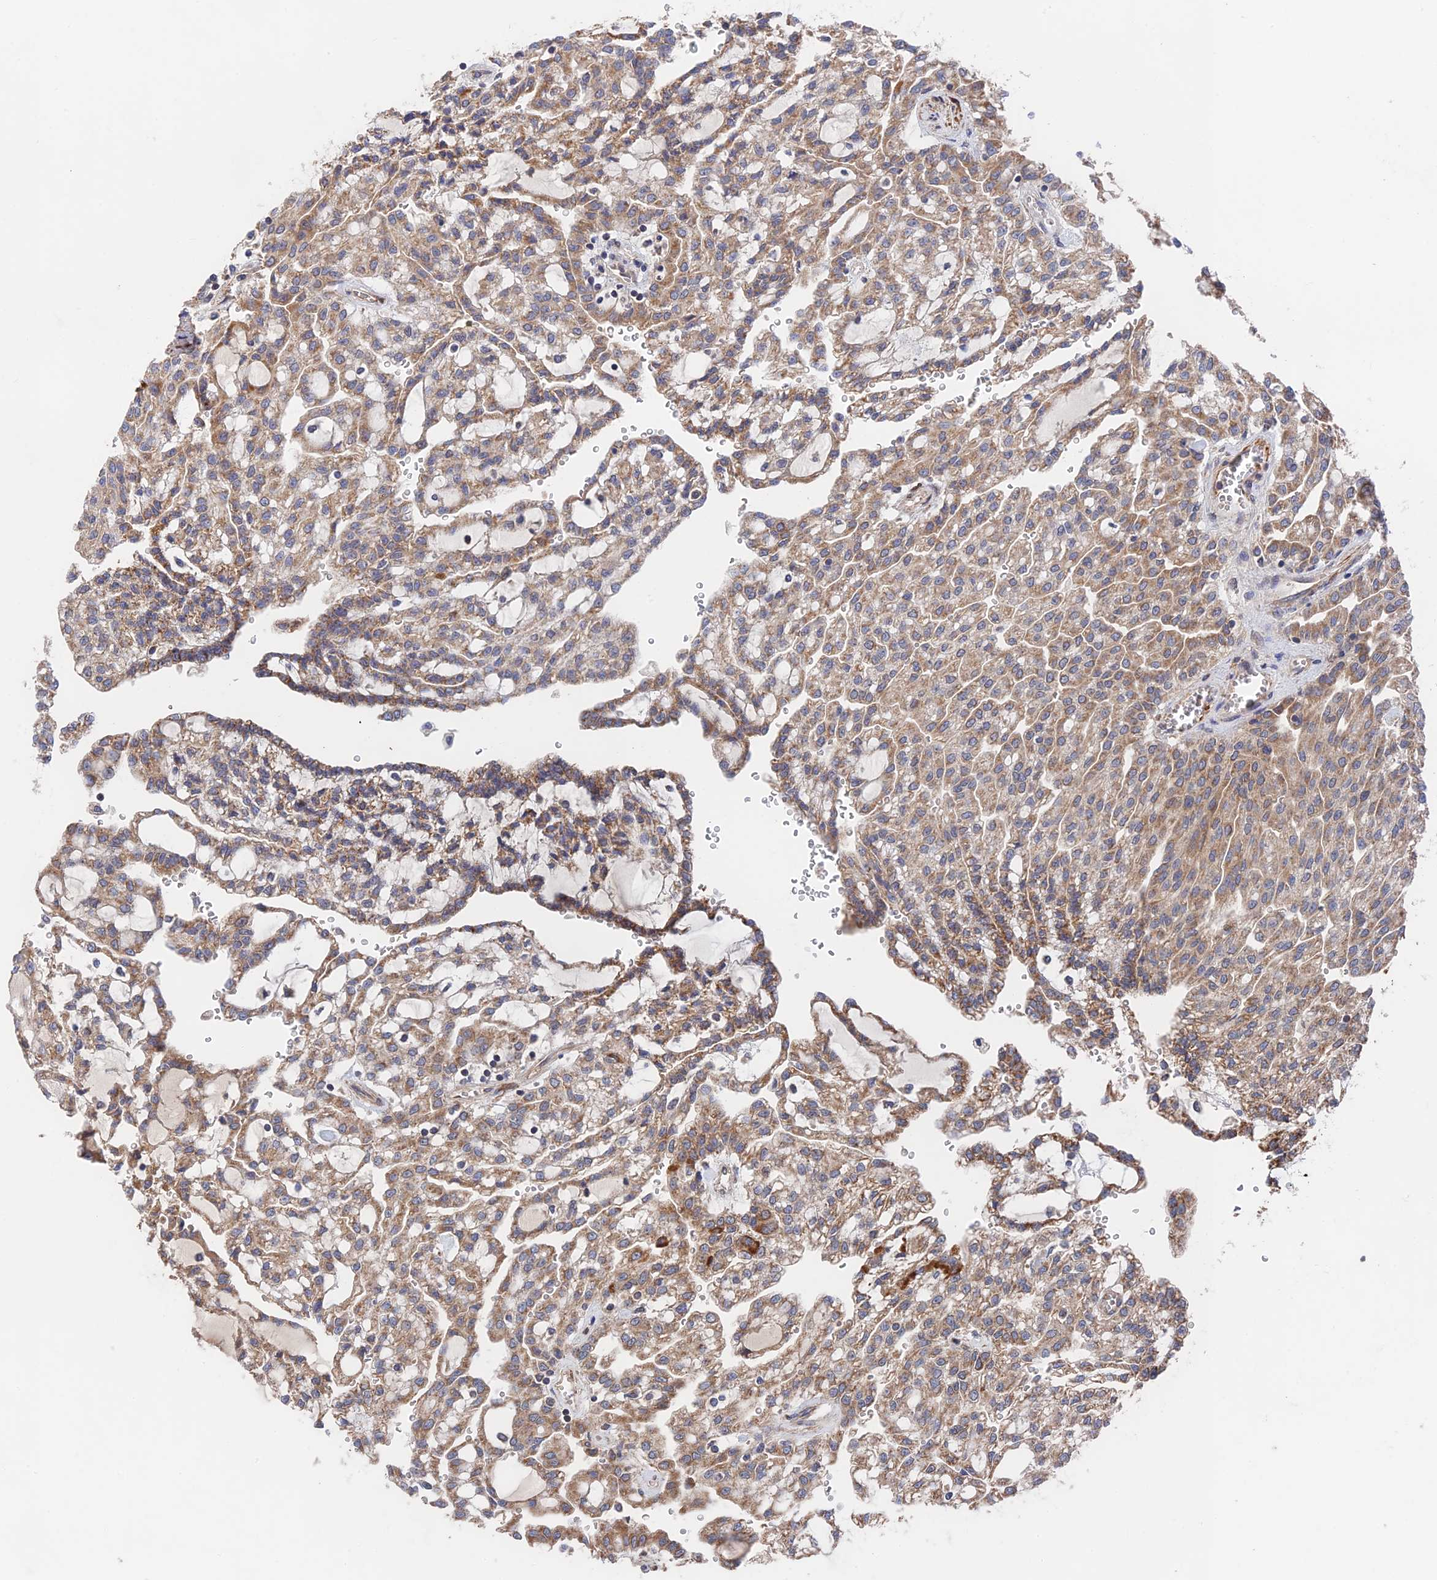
{"staining": {"intensity": "moderate", "quantity": ">75%", "location": "cytoplasmic/membranous"}, "tissue": "renal cancer", "cell_type": "Tumor cells", "image_type": "cancer", "snomed": [{"axis": "morphology", "description": "Adenocarcinoma, NOS"}, {"axis": "topography", "description": "Kidney"}], "caption": "Immunohistochemistry staining of renal adenocarcinoma, which displays medium levels of moderate cytoplasmic/membranous staining in about >75% of tumor cells indicating moderate cytoplasmic/membranous protein positivity. The staining was performed using DAB (brown) for protein detection and nuclei were counterstained in hematoxylin (blue).", "gene": "ZNF320", "patient": {"sex": "male", "age": 63}}